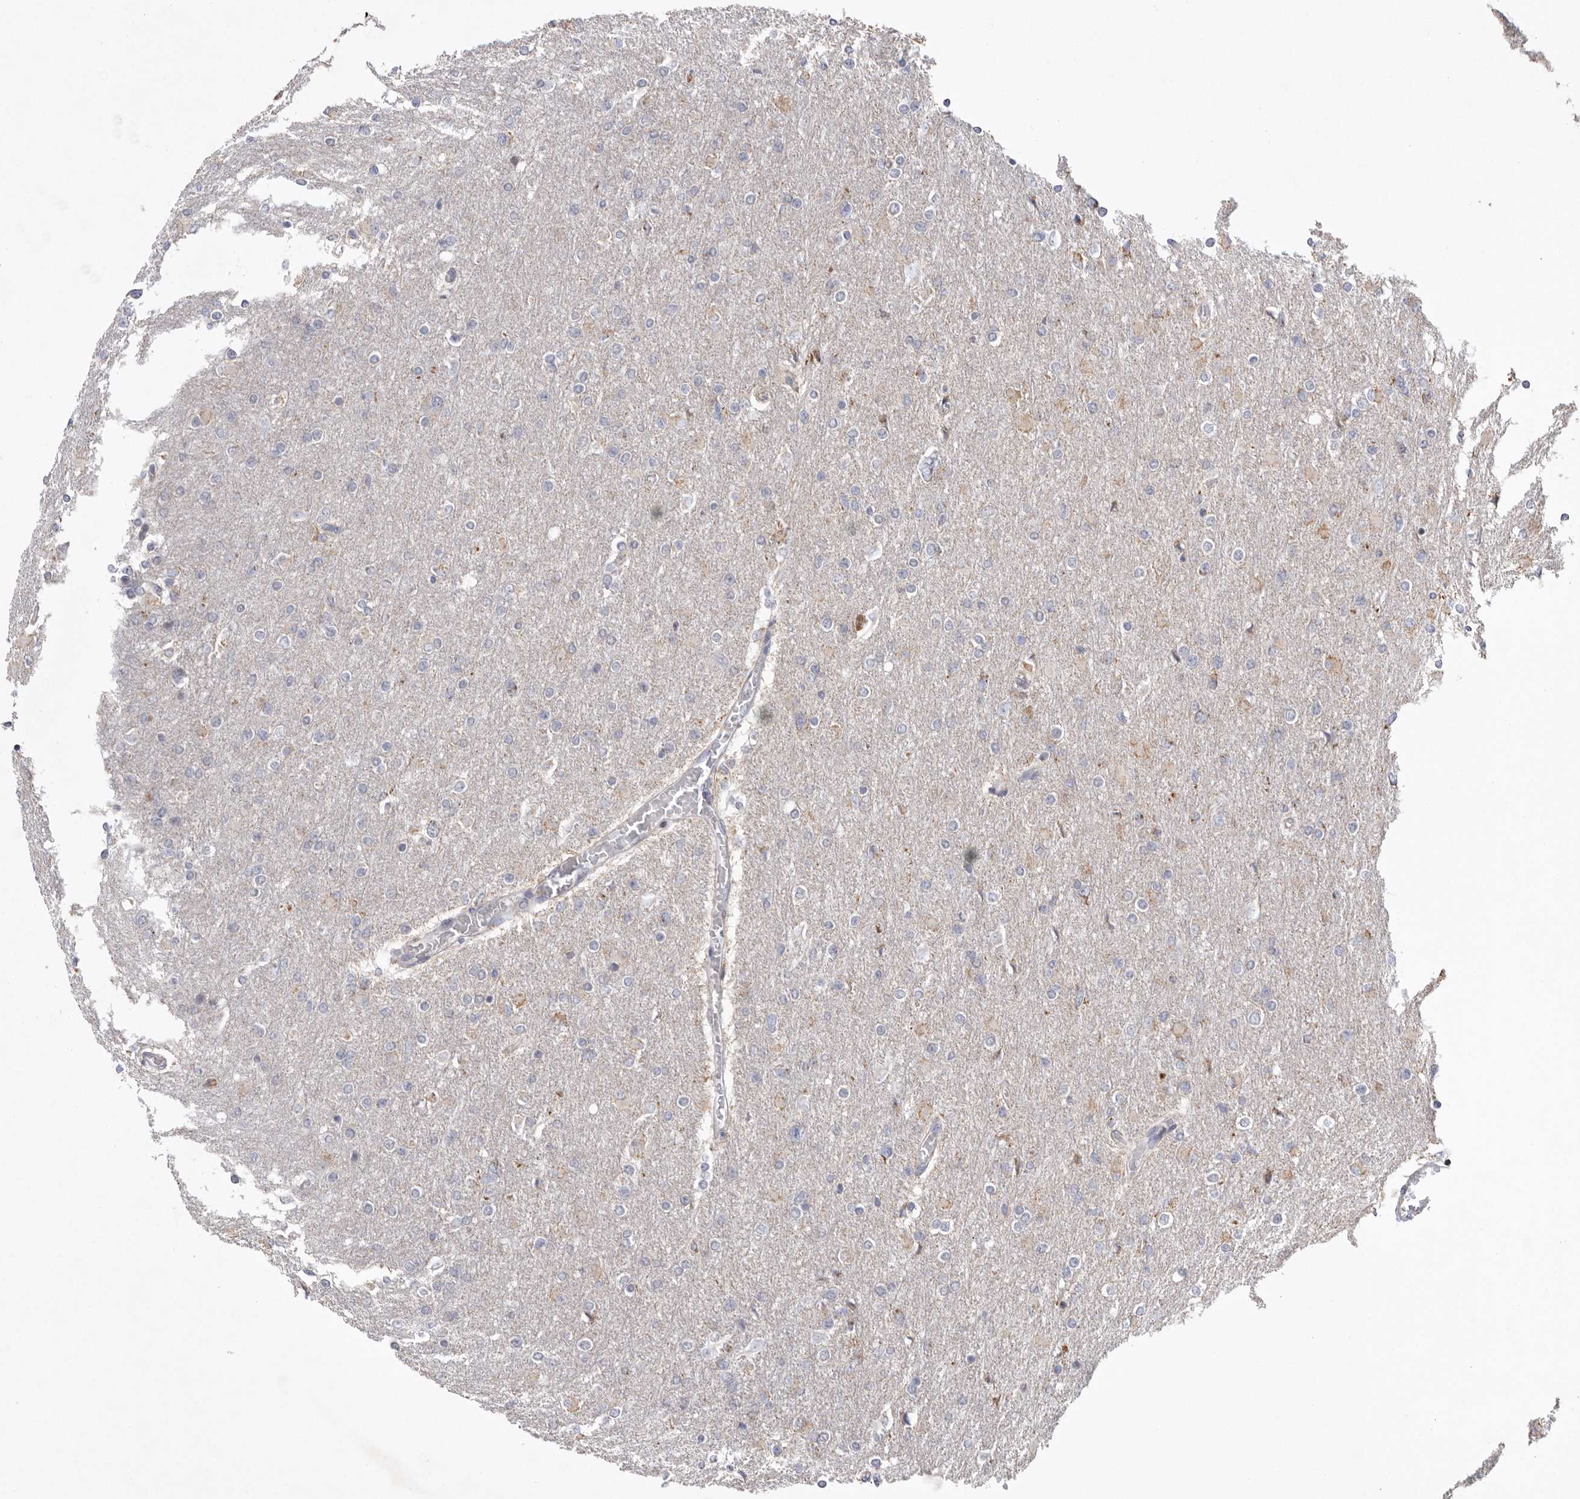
{"staining": {"intensity": "negative", "quantity": "none", "location": "none"}, "tissue": "glioma", "cell_type": "Tumor cells", "image_type": "cancer", "snomed": [{"axis": "morphology", "description": "Glioma, malignant, High grade"}, {"axis": "topography", "description": "Cerebral cortex"}], "caption": "Human glioma stained for a protein using IHC displays no positivity in tumor cells.", "gene": "VDAC3", "patient": {"sex": "female", "age": 36}}